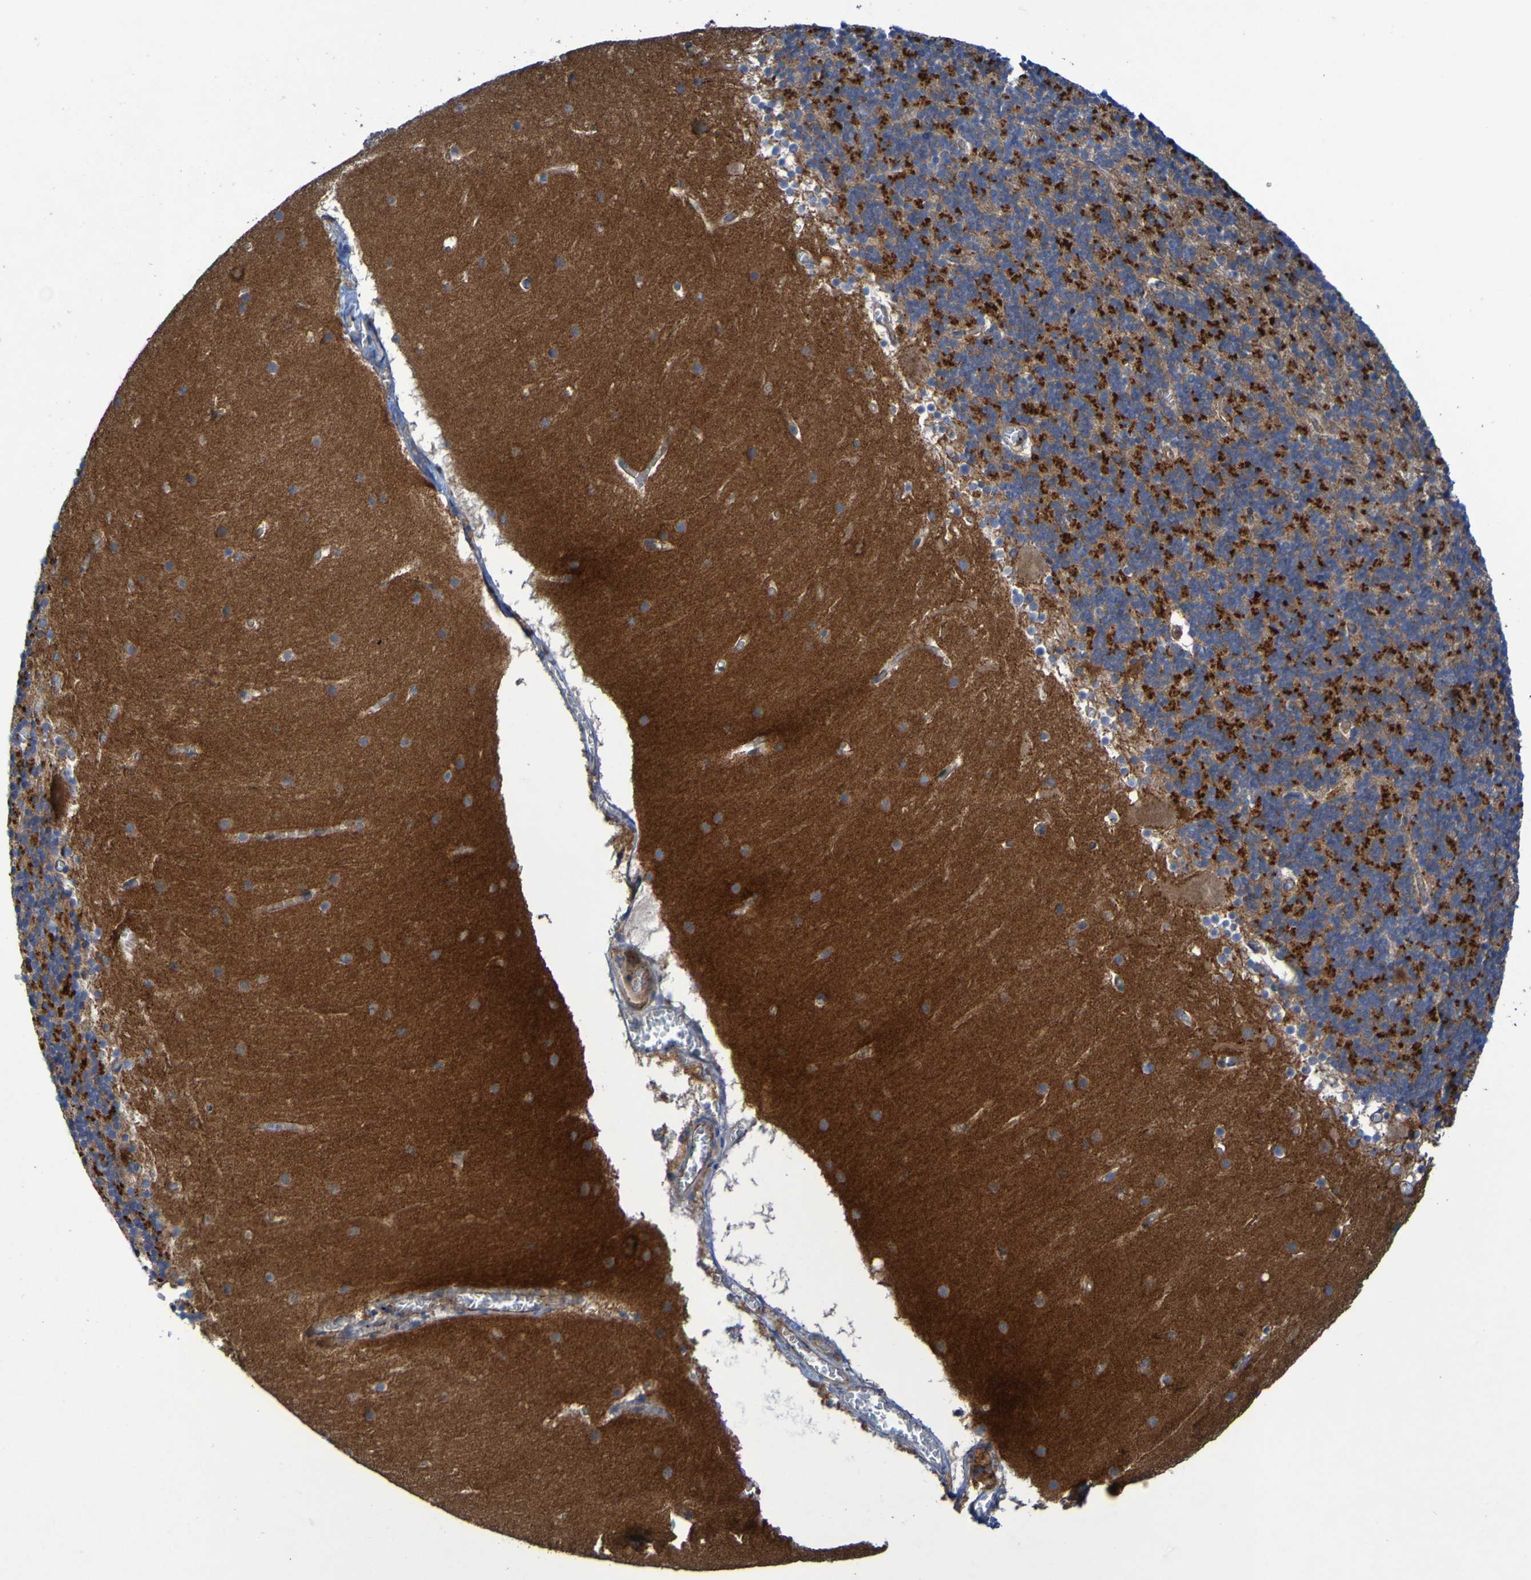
{"staining": {"intensity": "moderate", "quantity": "25%-75%", "location": "cytoplasmic/membranous"}, "tissue": "cerebellum", "cell_type": "Cells in granular layer", "image_type": "normal", "snomed": [{"axis": "morphology", "description": "Normal tissue, NOS"}, {"axis": "topography", "description": "Cerebellum"}], "caption": "High-magnification brightfield microscopy of unremarkable cerebellum stained with DAB (3,3'-diaminobenzidine) (brown) and counterstained with hematoxylin (blue). cells in granular layer exhibit moderate cytoplasmic/membranous staining is present in approximately25%-75% of cells. (IHC, brightfield microscopy, high magnification).", "gene": "ARHGEF16", "patient": {"sex": "male", "age": 45}}